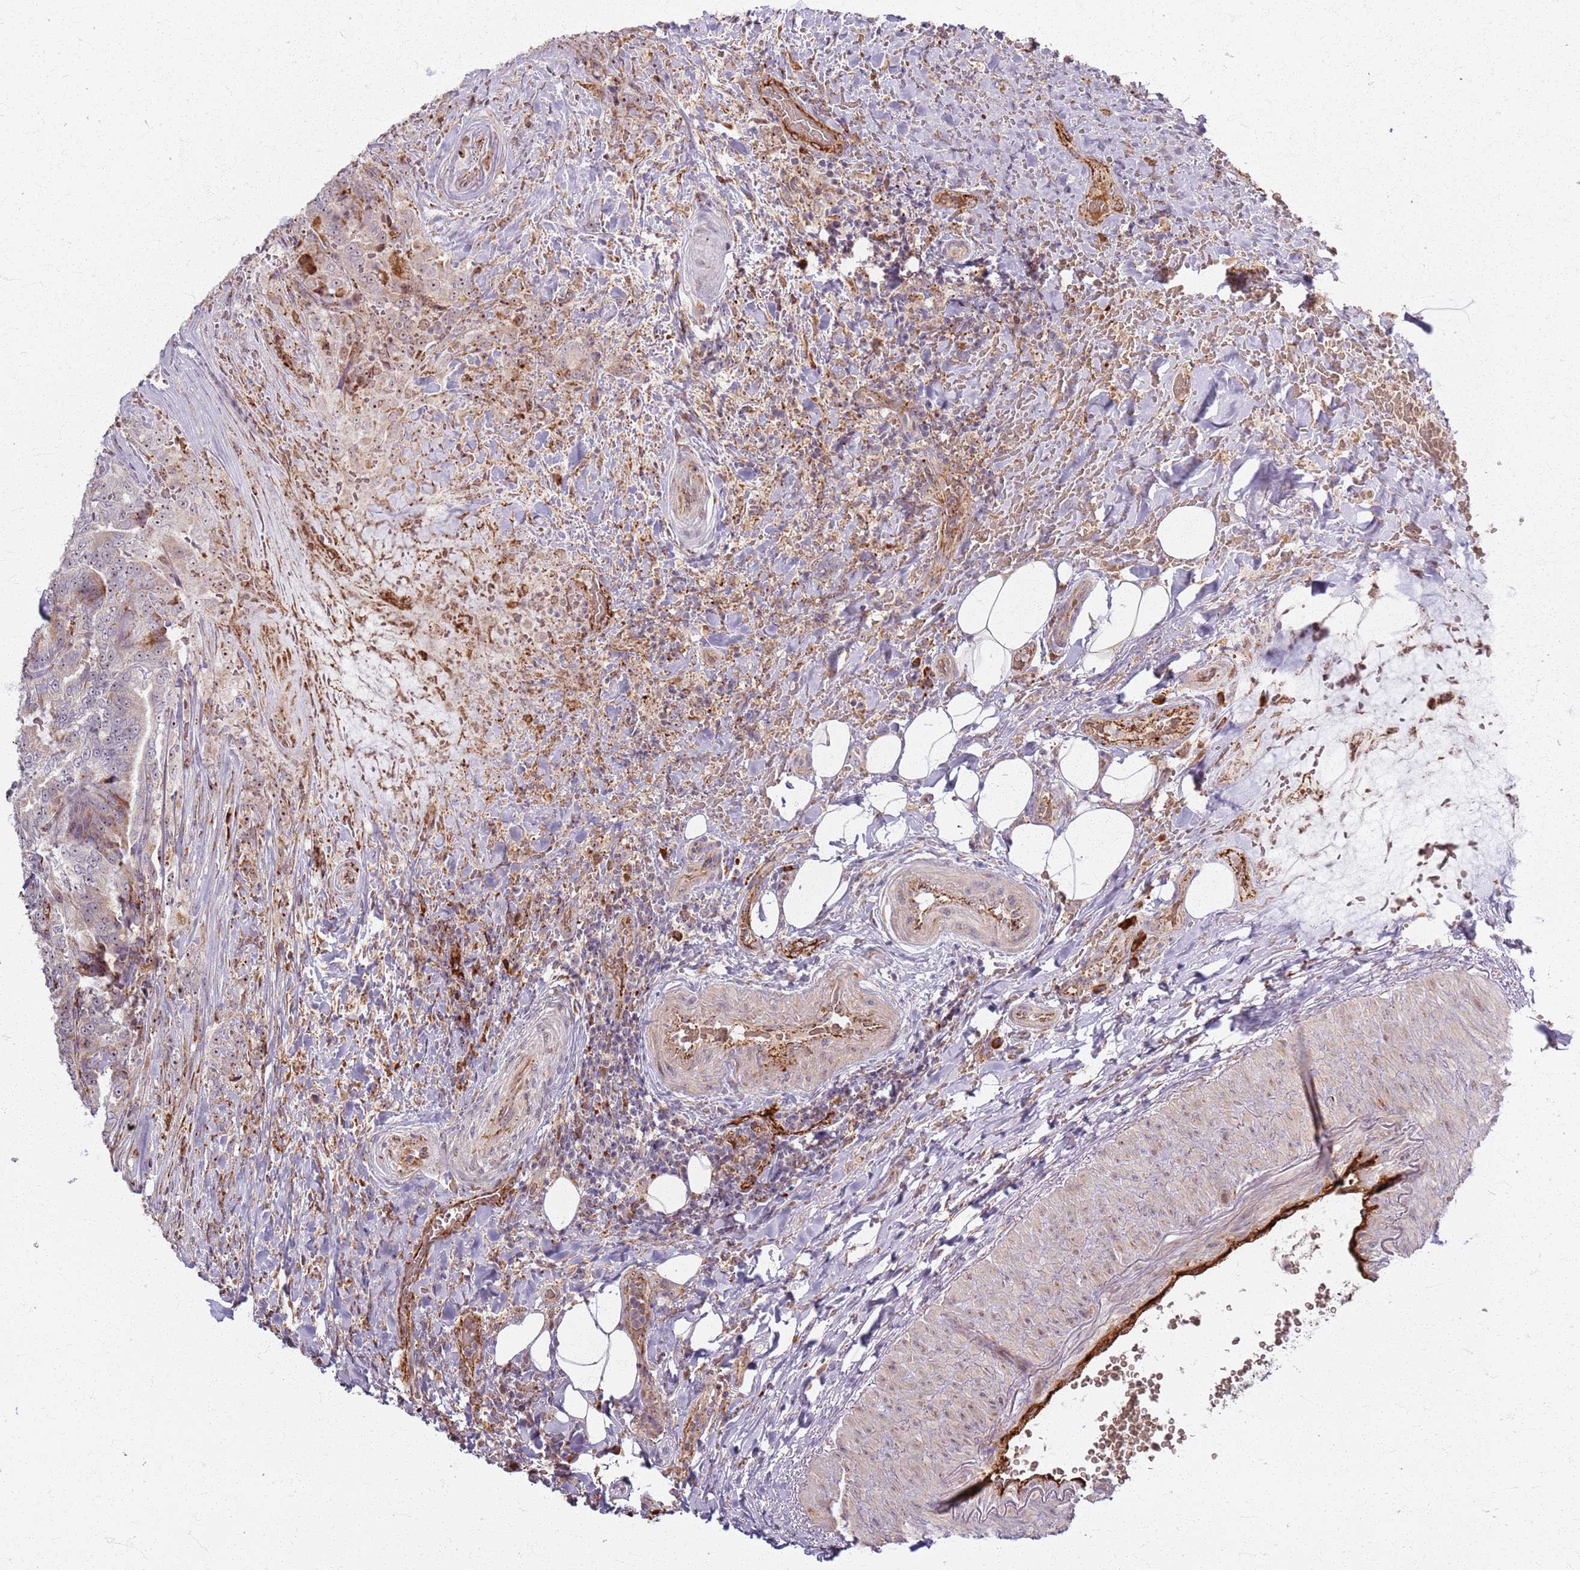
{"staining": {"intensity": "weak", "quantity": "<25%", "location": "cytoplasmic/membranous"}, "tissue": "thyroid cancer", "cell_type": "Tumor cells", "image_type": "cancer", "snomed": [{"axis": "morphology", "description": "Papillary adenocarcinoma, NOS"}, {"axis": "topography", "description": "Thyroid gland"}], "caption": "Thyroid cancer (papillary adenocarcinoma) was stained to show a protein in brown. There is no significant expression in tumor cells. (DAB immunohistochemistry (IHC) with hematoxylin counter stain).", "gene": "KRI1", "patient": {"sex": "male", "age": 61}}